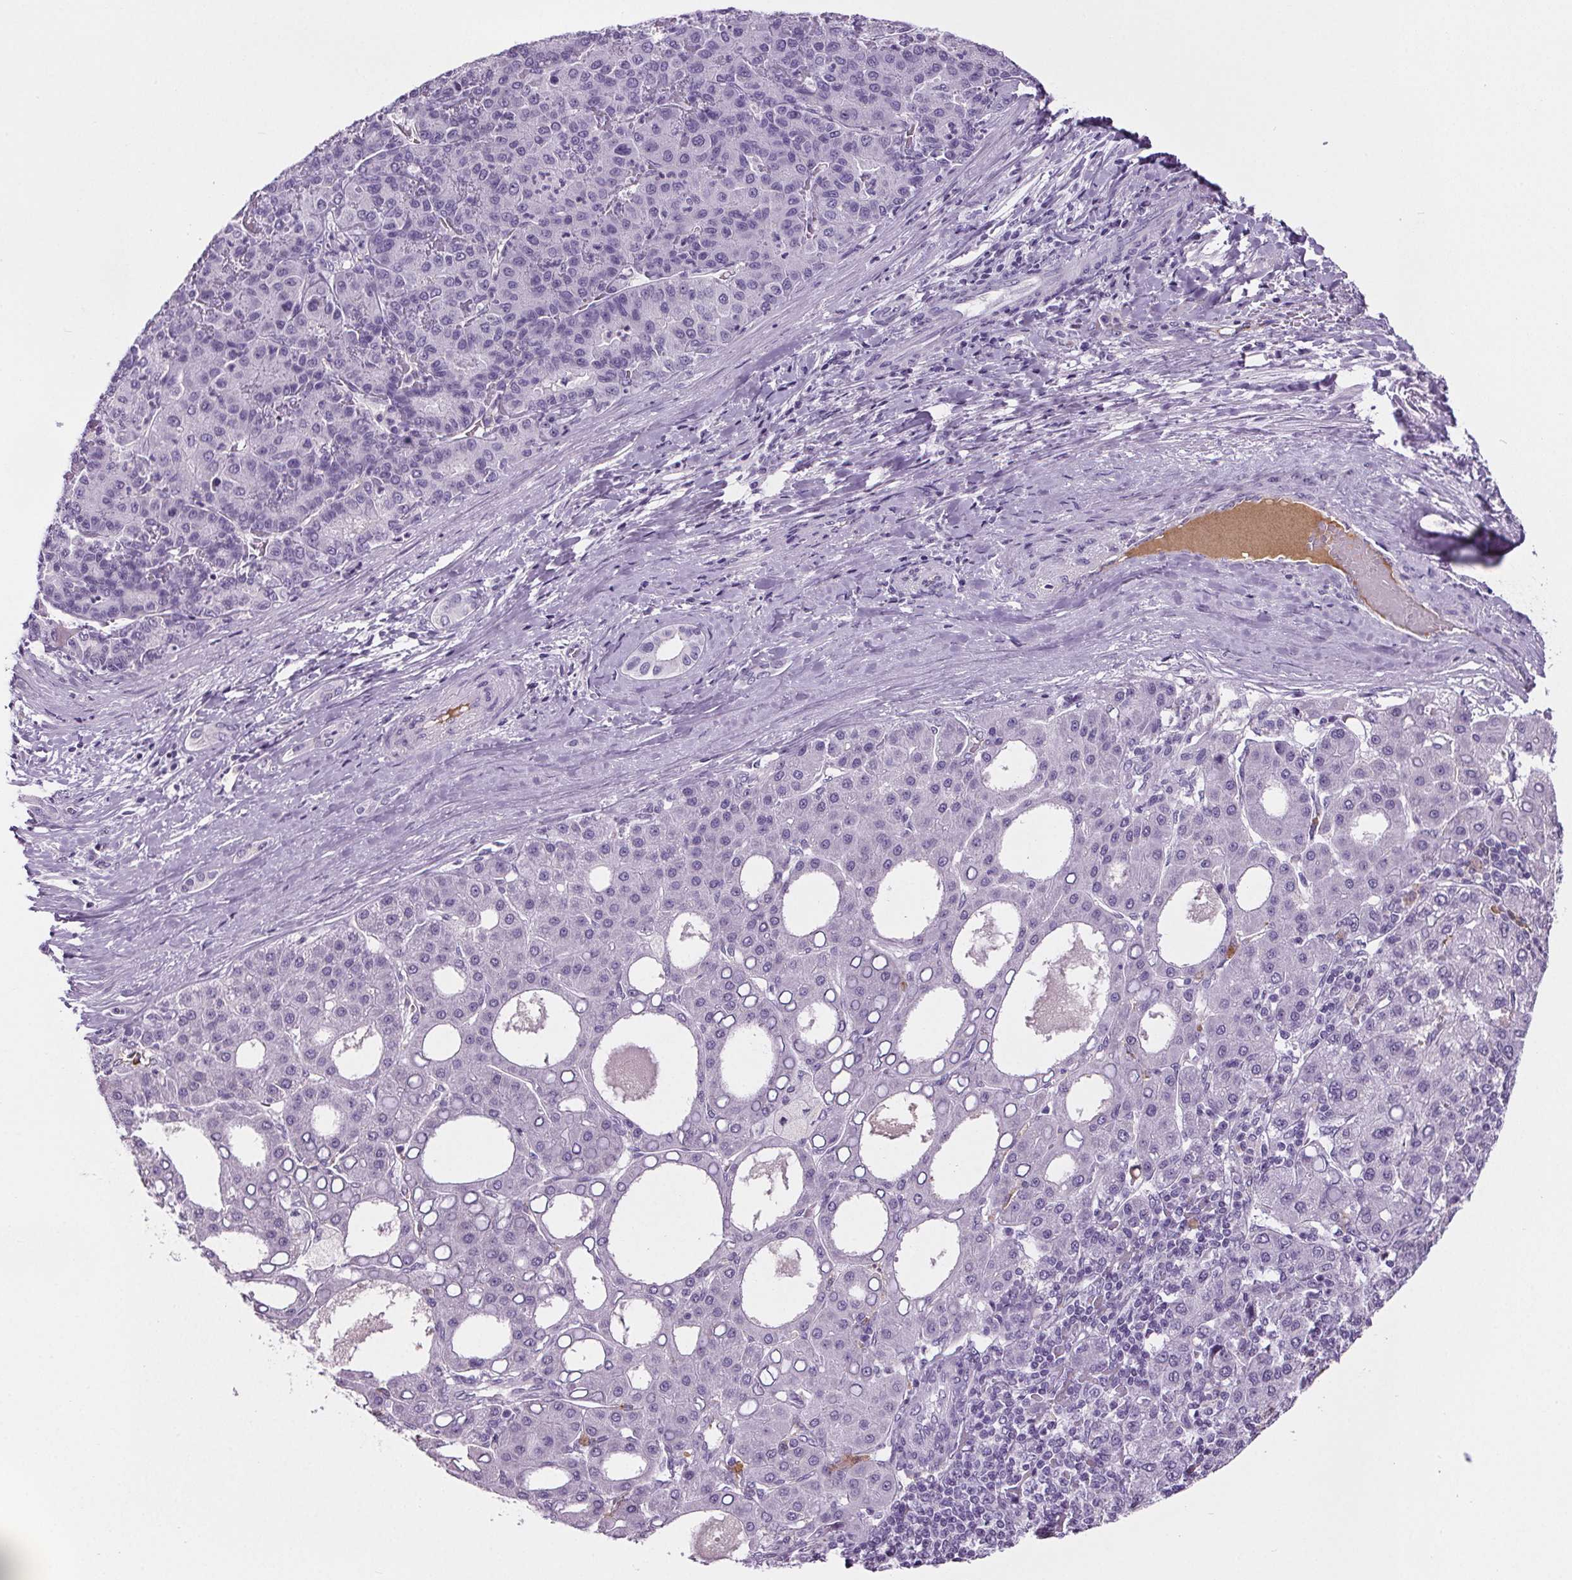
{"staining": {"intensity": "negative", "quantity": "none", "location": "none"}, "tissue": "liver cancer", "cell_type": "Tumor cells", "image_type": "cancer", "snomed": [{"axis": "morphology", "description": "Carcinoma, Hepatocellular, NOS"}, {"axis": "topography", "description": "Liver"}], "caption": "This micrograph is of liver cancer (hepatocellular carcinoma) stained with IHC to label a protein in brown with the nuclei are counter-stained blue. There is no staining in tumor cells. (Brightfield microscopy of DAB (3,3'-diaminobenzidine) immunohistochemistry at high magnification).", "gene": "CD5L", "patient": {"sex": "male", "age": 65}}